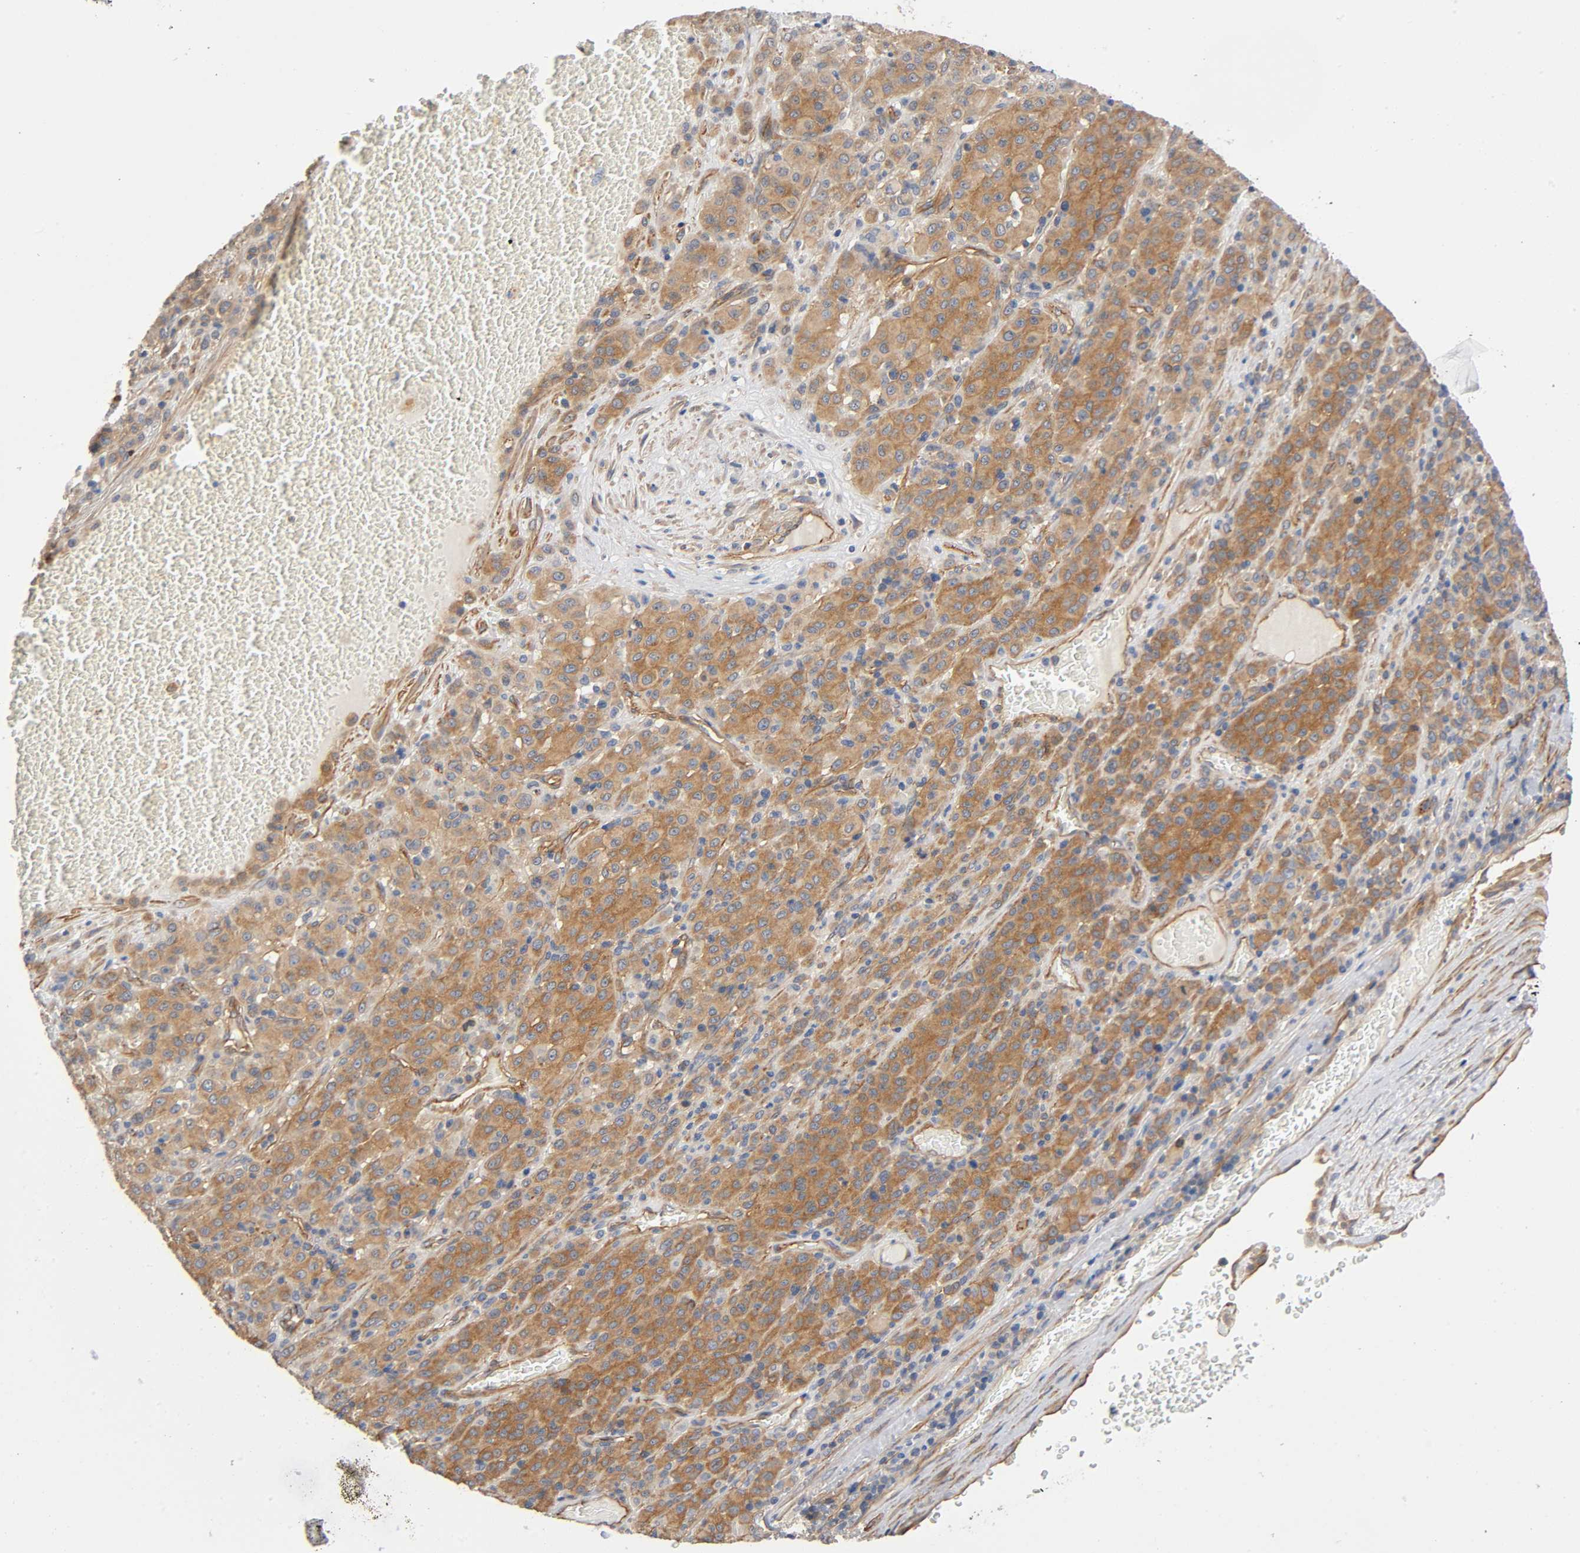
{"staining": {"intensity": "moderate", "quantity": ">75%", "location": "cytoplasmic/membranous"}, "tissue": "melanoma", "cell_type": "Tumor cells", "image_type": "cancer", "snomed": [{"axis": "morphology", "description": "Malignant melanoma, Metastatic site"}, {"axis": "topography", "description": "Pancreas"}], "caption": "DAB immunohistochemical staining of malignant melanoma (metastatic site) shows moderate cytoplasmic/membranous protein positivity in about >75% of tumor cells.", "gene": "MARS1", "patient": {"sex": "female", "age": 30}}